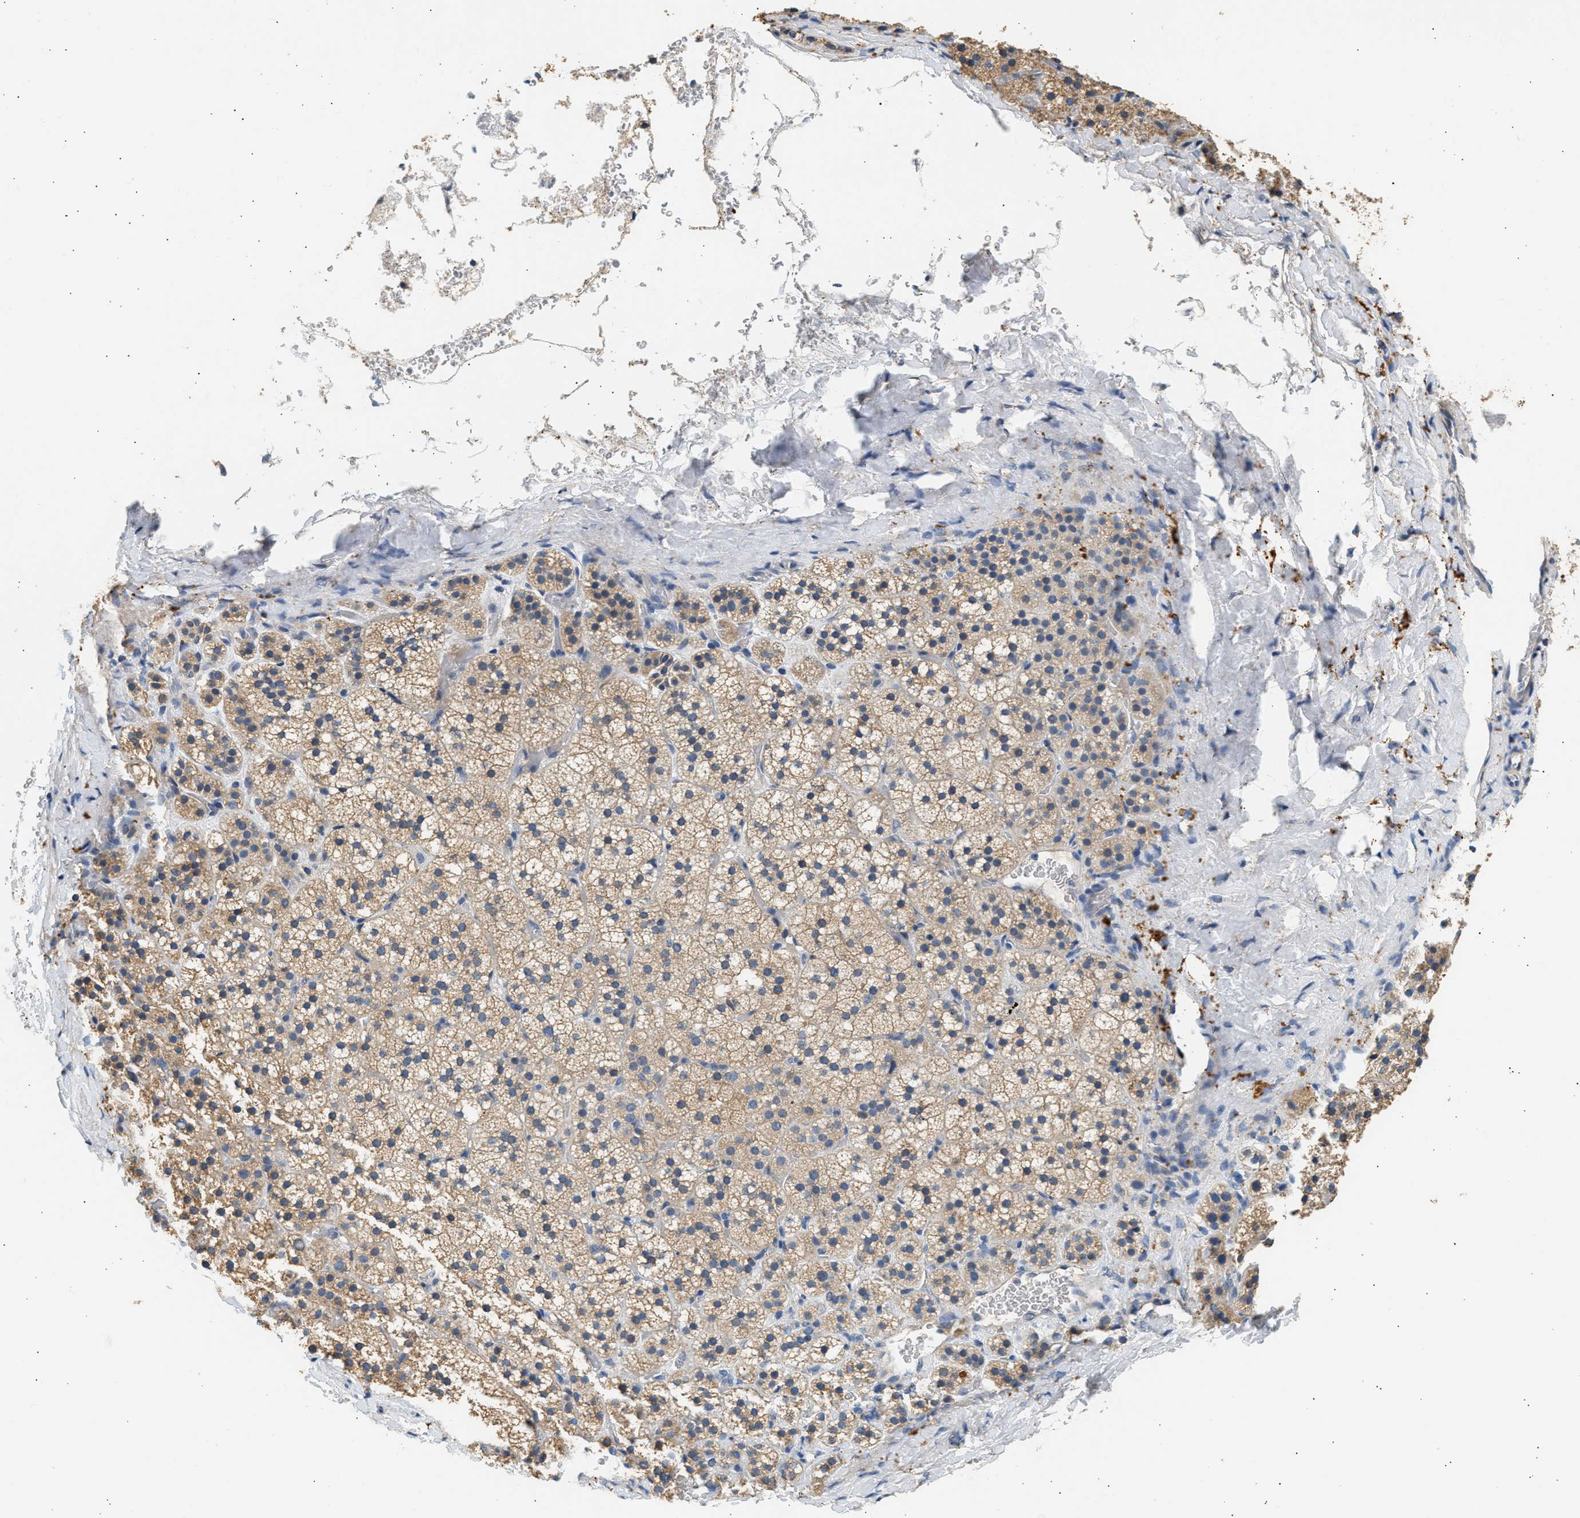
{"staining": {"intensity": "moderate", "quantity": ">75%", "location": "cytoplasmic/membranous"}, "tissue": "adrenal gland", "cell_type": "Glandular cells", "image_type": "normal", "snomed": [{"axis": "morphology", "description": "Normal tissue, NOS"}, {"axis": "topography", "description": "Adrenal gland"}], "caption": "Immunohistochemical staining of normal human adrenal gland exhibits medium levels of moderate cytoplasmic/membranous expression in about >75% of glandular cells.", "gene": "WDR31", "patient": {"sex": "female", "age": 44}}